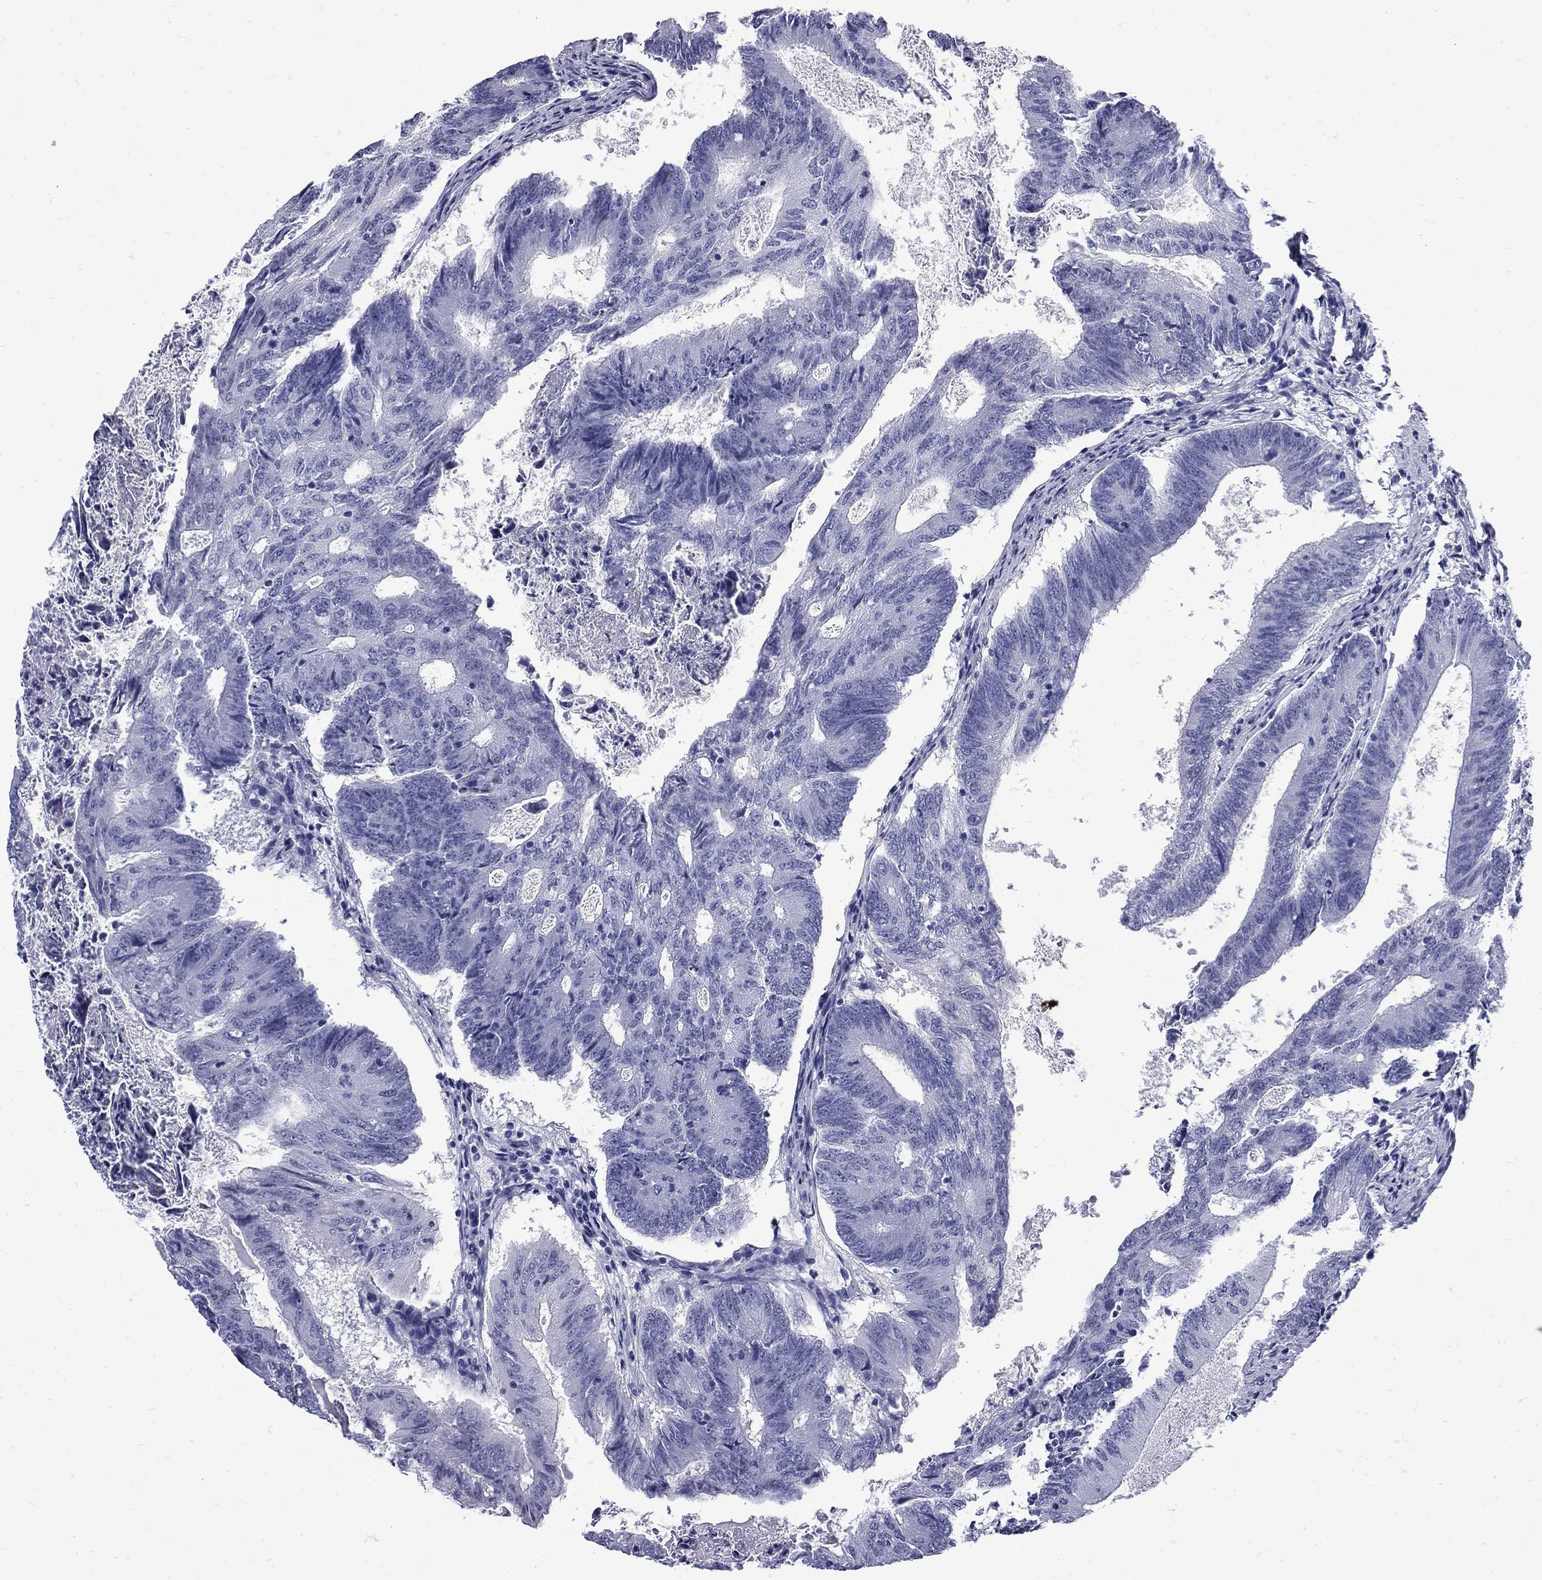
{"staining": {"intensity": "negative", "quantity": "none", "location": "none"}, "tissue": "colorectal cancer", "cell_type": "Tumor cells", "image_type": "cancer", "snomed": [{"axis": "morphology", "description": "Adenocarcinoma, NOS"}, {"axis": "topography", "description": "Colon"}], "caption": "Colorectal cancer was stained to show a protein in brown. There is no significant staining in tumor cells.", "gene": "MGARP", "patient": {"sex": "female", "age": 70}}